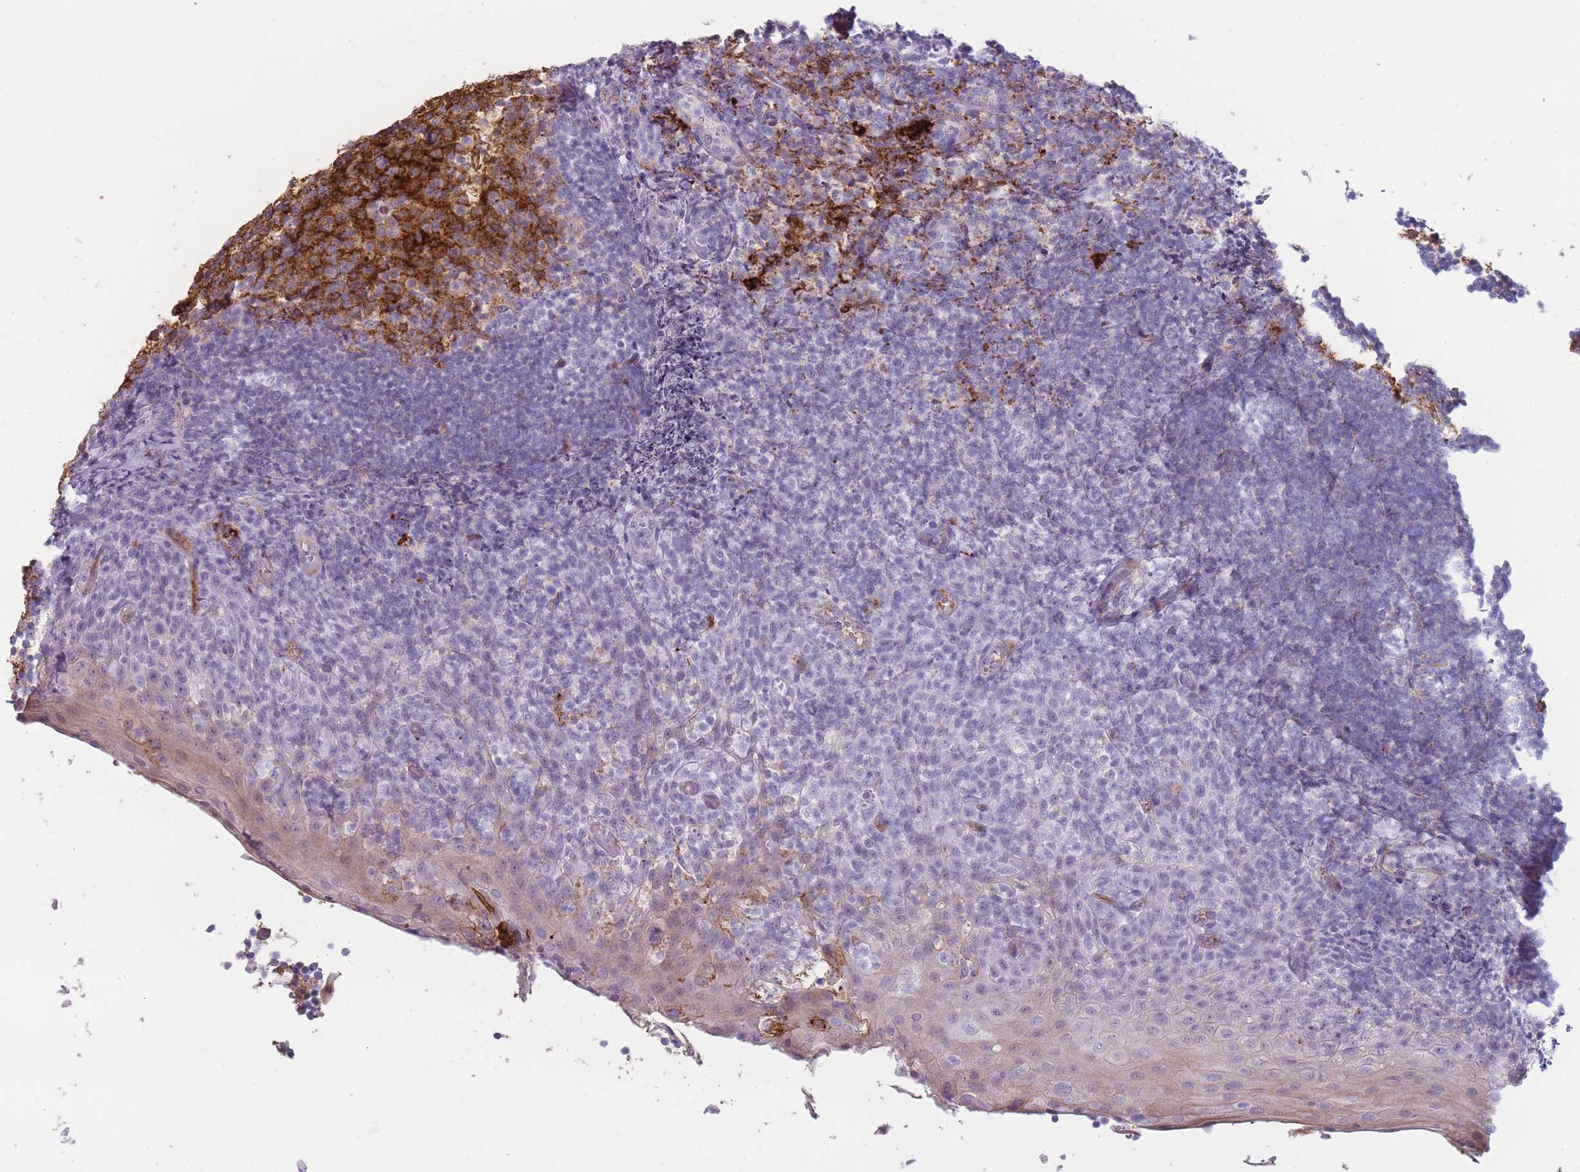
{"staining": {"intensity": "strong", "quantity": "25%-75%", "location": "cytoplasmic/membranous"}, "tissue": "tonsil", "cell_type": "Germinal center cells", "image_type": "normal", "snomed": [{"axis": "morphology", "description": "Normal tissue, NOS"}, {"axis": "topography", "description": "Tonsil"}], "caption": "Germinal center cells exhibit high levels of strong cytoplasmic/membranous positivity in about 25%-75% of cells in normal tonsil.", "gene": "UTP14A", "patient": {"sex": "female", "age": 10}}